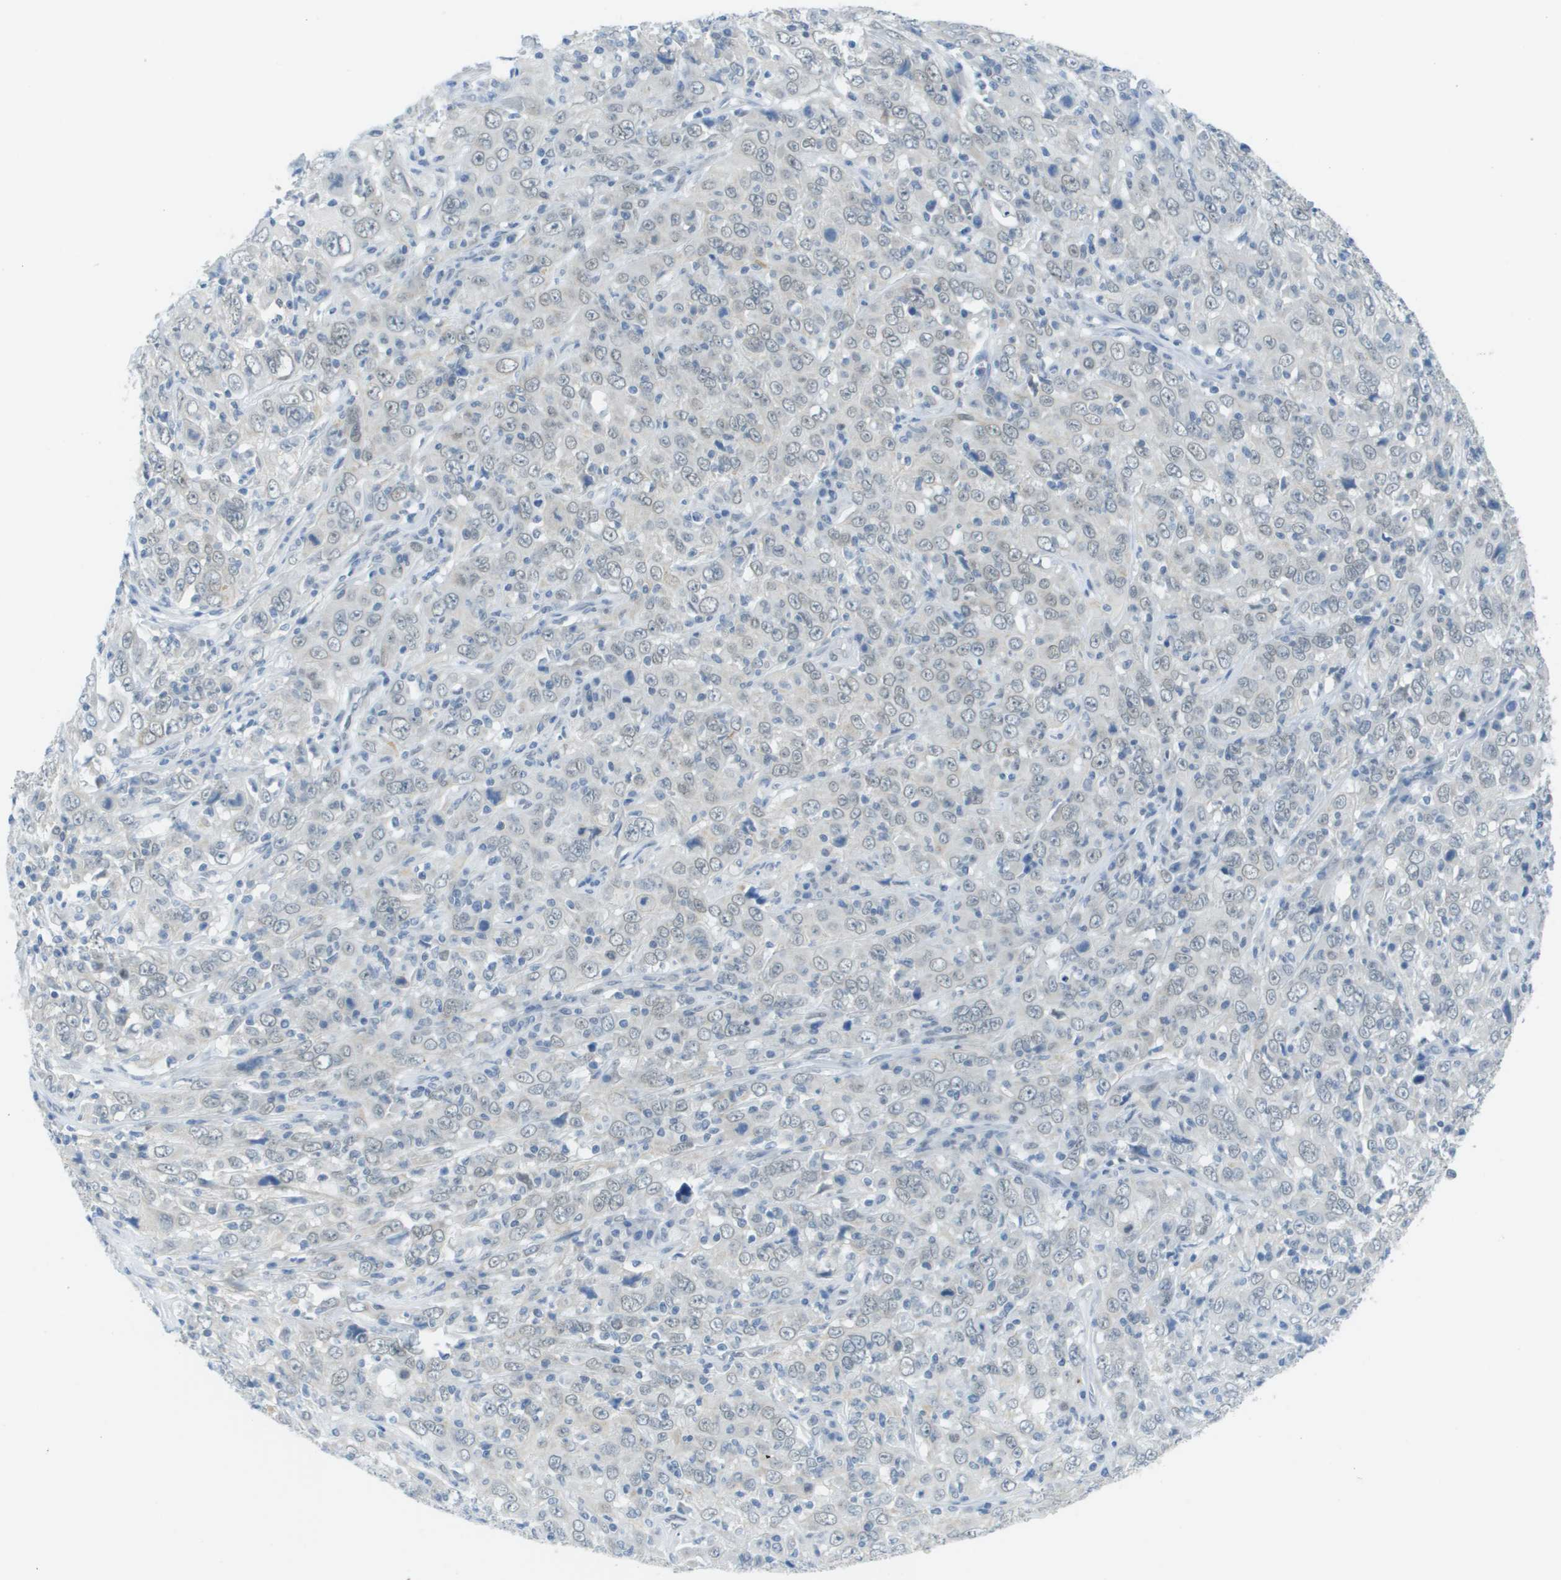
{"staining": {"intensity": "negative", "quantity": "none", "location": "none"}, "tissue": "cervical cancer", "cell_type": "Tumor cells", "image_type": "cancer", "snomed": [{"axis": "morphology", "description": "Squamous cell carcinoma, NOS"}, {"axis": "topography", "description": "Cervix"}], "caption": "IHC micrograph of neoplastic tissue: human squamous cell carcinoma (cervical) stained with DAB reveals no significant protein staining in tumor cells. Nuclei are stained in blue.", "gene": "ARID1B", "patient": {"sex": "female", "age": 46}}